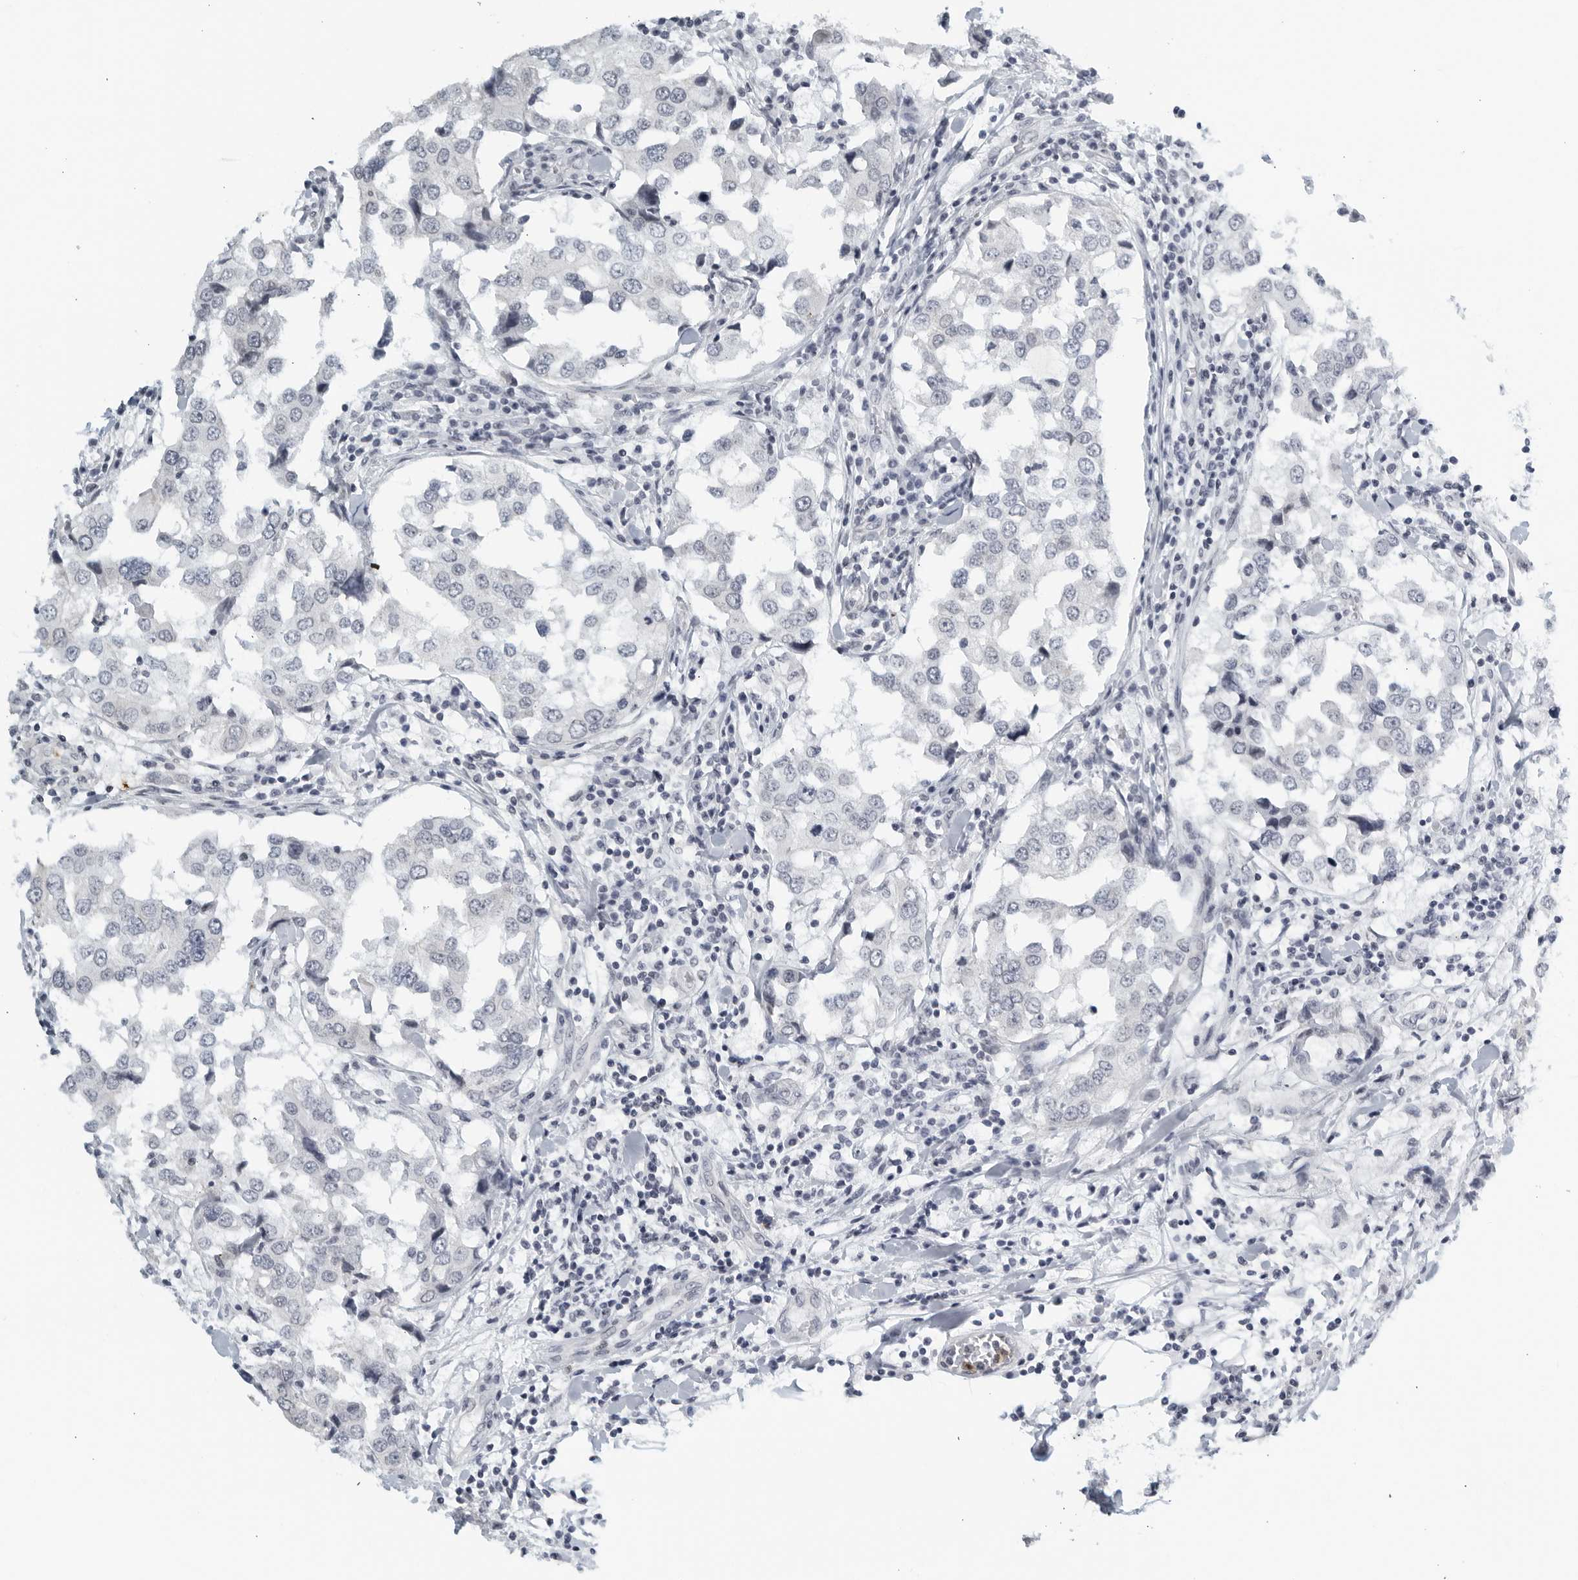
{"staining": {"intensity": "negative", "quantity": "none", "location": "none"}, "tissue": "breast cancer", "cell_type": "Tumor cells", "image_type": "cancer", "snomed": [{"axis": "morphology", "description": "Duct carcinoma"}, {"axis": "topography", "description": "Breast"}], "caption": "This is a image of immunohistochemistry (IHC) staining of breast cancer, which shows no positivity in tumor cells.", "gene": "KLK7", "patient": {"sex": "female", "age": 27}}